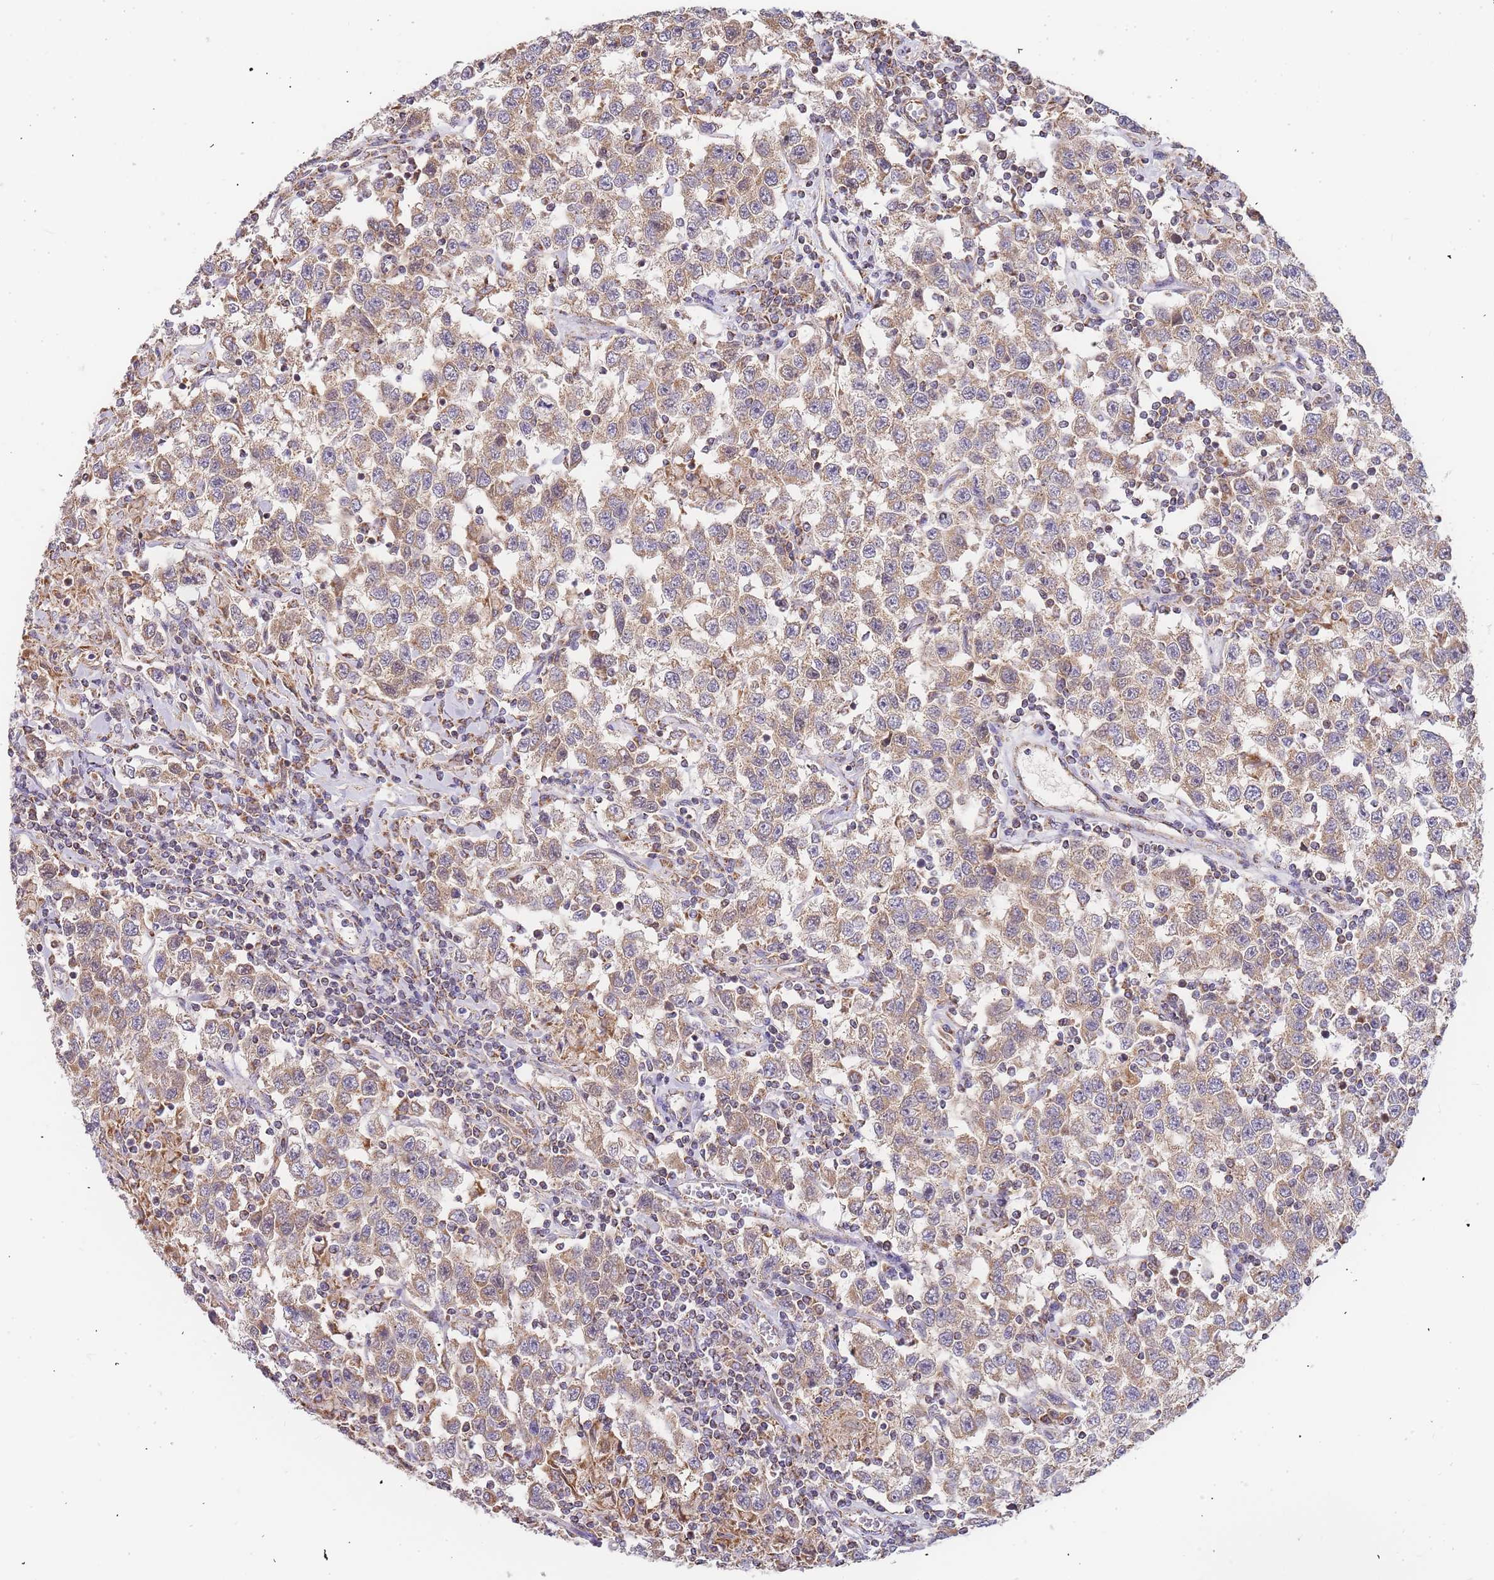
{"staining": {"intensity": "moderate", "quantity": ">75%", "location": "cytoplasmic/membranous"}, "tissue": "testis cancer", "cell_type": "Tumor cells", "image_type": "cancer", "snomed": [{"axis": "morphology", "description": "Seminoma, NOS"}, {"axis": "topography", "description": "Testis"}], "caption": "DAB (3,3'-diaminobenzidine) immunohistochemical staining of human testis seminoma exhibits moderate cytoplasmic/membranous protein staining in approximately >75% of tumor cells.", "gene": "ADCY9", "patient": {"sex": "male", "age": 41}}